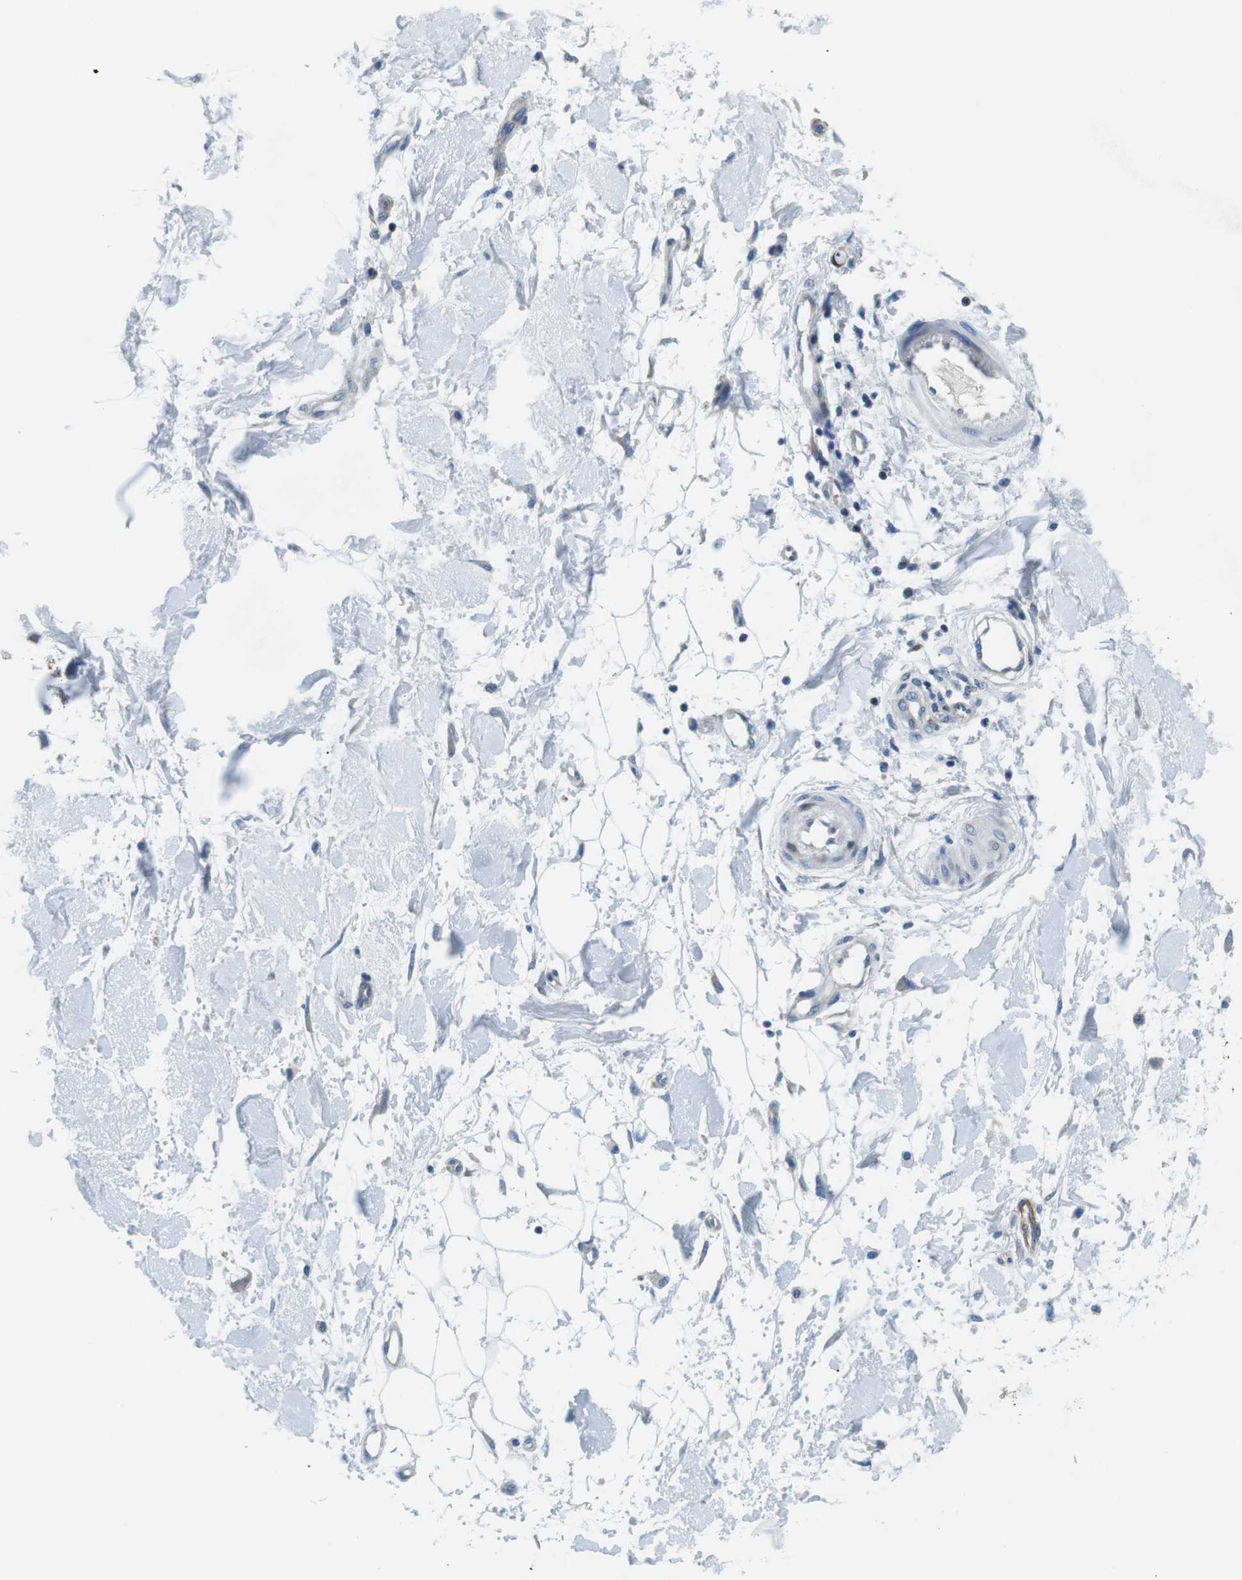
{"staining": {"intensity": "negative", "quantity": "none", "location": "none"}, "tissue": "adipose tissue", "cell_type": "Adipocytes", "image_type": "normal", "snomed": [{"axis": "morphology", "description": "Normal tissue, NOS"}, {"axis": "morphology", "description": "Squamous cell carcinoma, NOS"}, {"axis": "topography", "description": "Skin"}, {"axis": "topography", "description": "Peripheral nerve tissue"}], "caption": "Adipocytes show no significant expression in unremarkable adipose tissue. Brightfield microscopy of immunohistochemistry (IHC) stained with DAB (brown) and hematoxylin (blue), captured at high magnification.", "gene": "PHLDA1", "patient": {"sex": "male", "age": 83}}